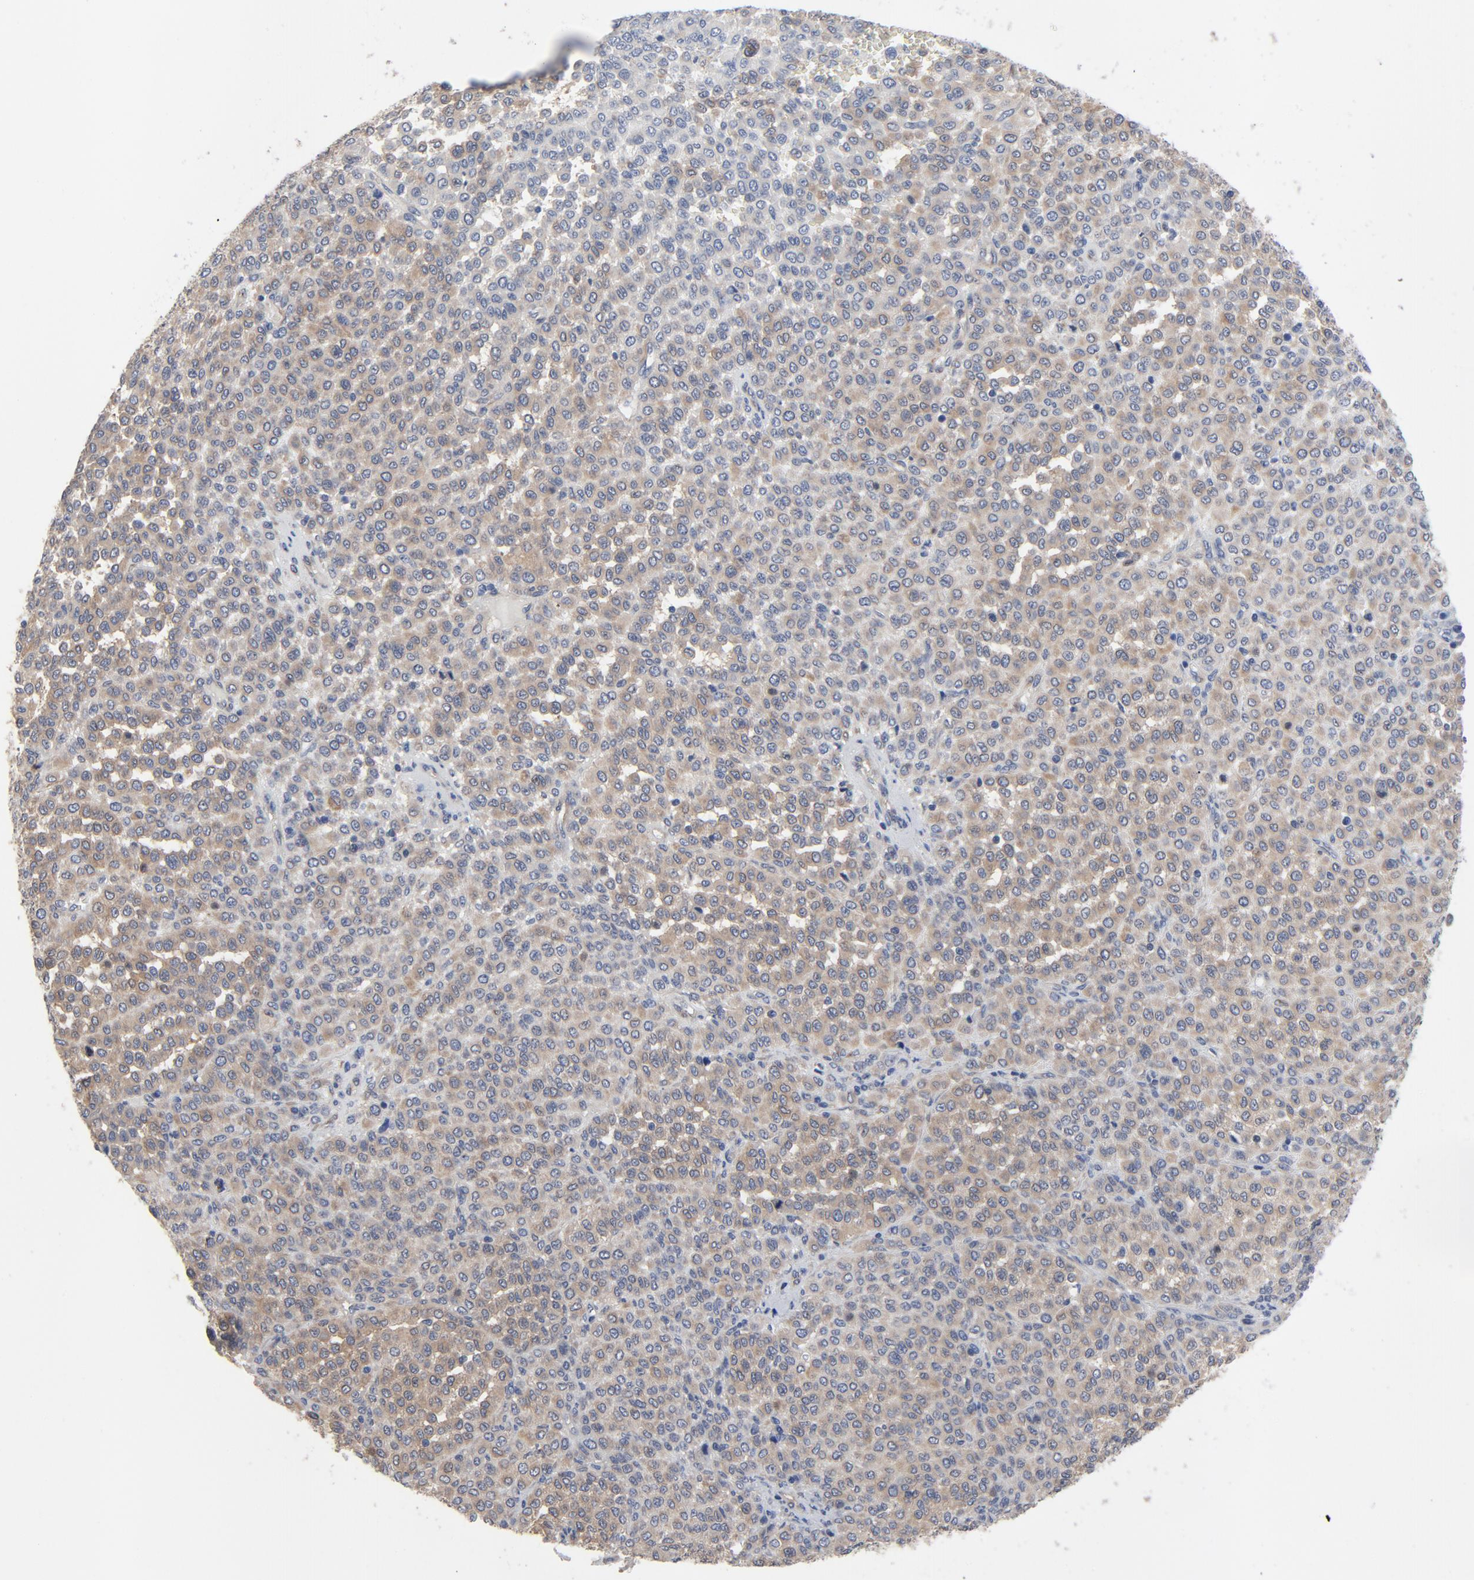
{"staining": {"intensity": "moderate", "quantity": ">75%", "location": "cytoplasmic/membranous"}, "tissue": "melanoma", "cell_type": "Tumor cells", "image_type": "cancer", "snomed": [{"axis": "morphology", "description": "Malignant melanoma, Metastatic site"}, {"axis": "topography", "description": "Pancreas"}], "caption": "Malignant melanoma (metastatic site) stained with DAB immunohistochemistry reveals medium levels of moderate cytoplasmic/membranous expression in approximately >75% of tumor cells.", "gene": "DYNLT3", "patient": {"sex": "female", "age": 30}}